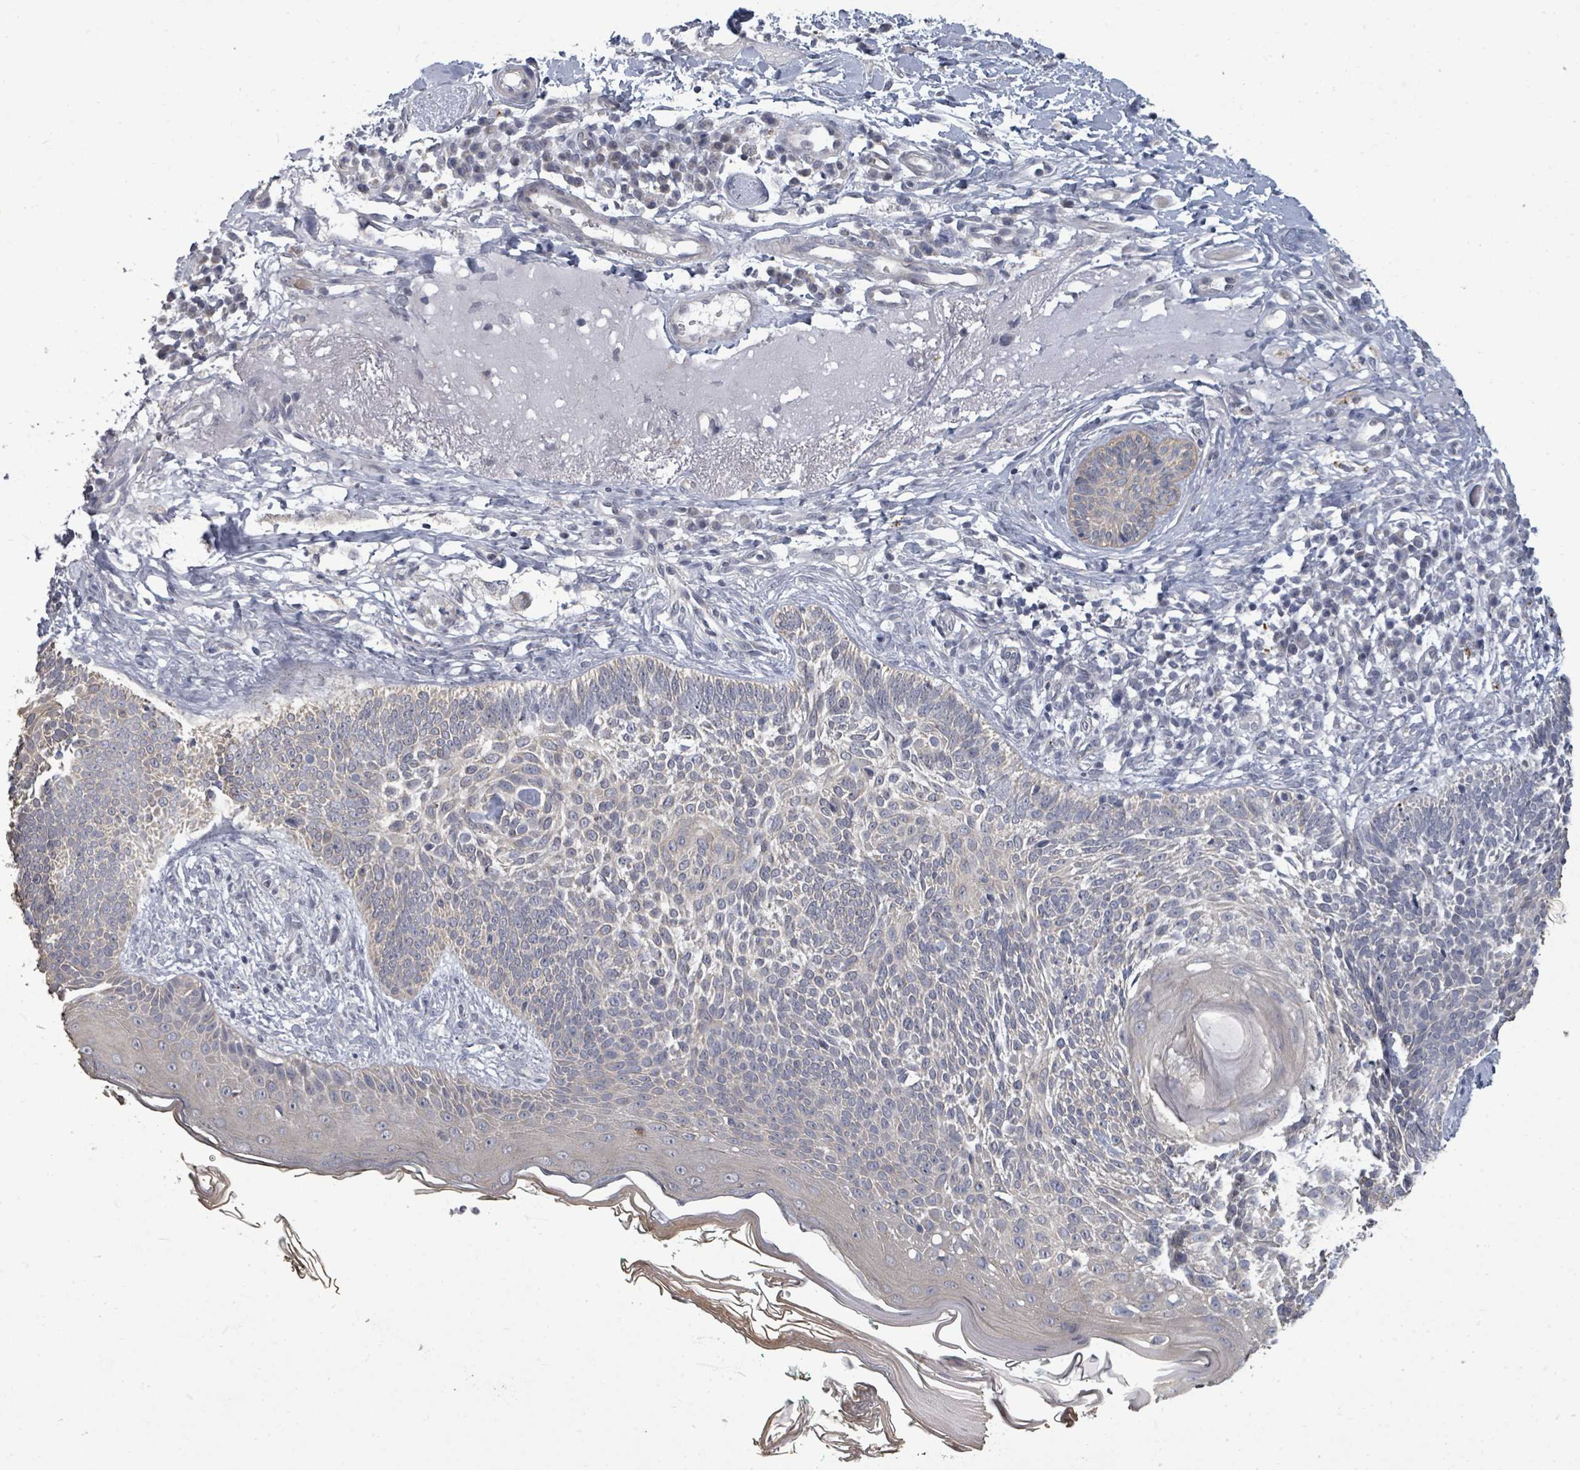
{"staining": {"intensity": "negative", "quantity": "none", "location": "none"}, "tissue": "skin cancer", "cell_type": "Tumor cells", "image_type": "cancer", "snomed": [{"axis": "morphology", "description": "Basal cell carcinoma"}, {"axis": "topography", "description": "Skin"}], "caption": "This histopathology image is of skin basal cell carcinoma stained with immunohistochemistry (IHC) to label a protein in brown with the nuclei are counter-stained blue. There is no expression in tumor cells.", "gene": "ASB12", "patient": {"sex": "male", "age": 72}}